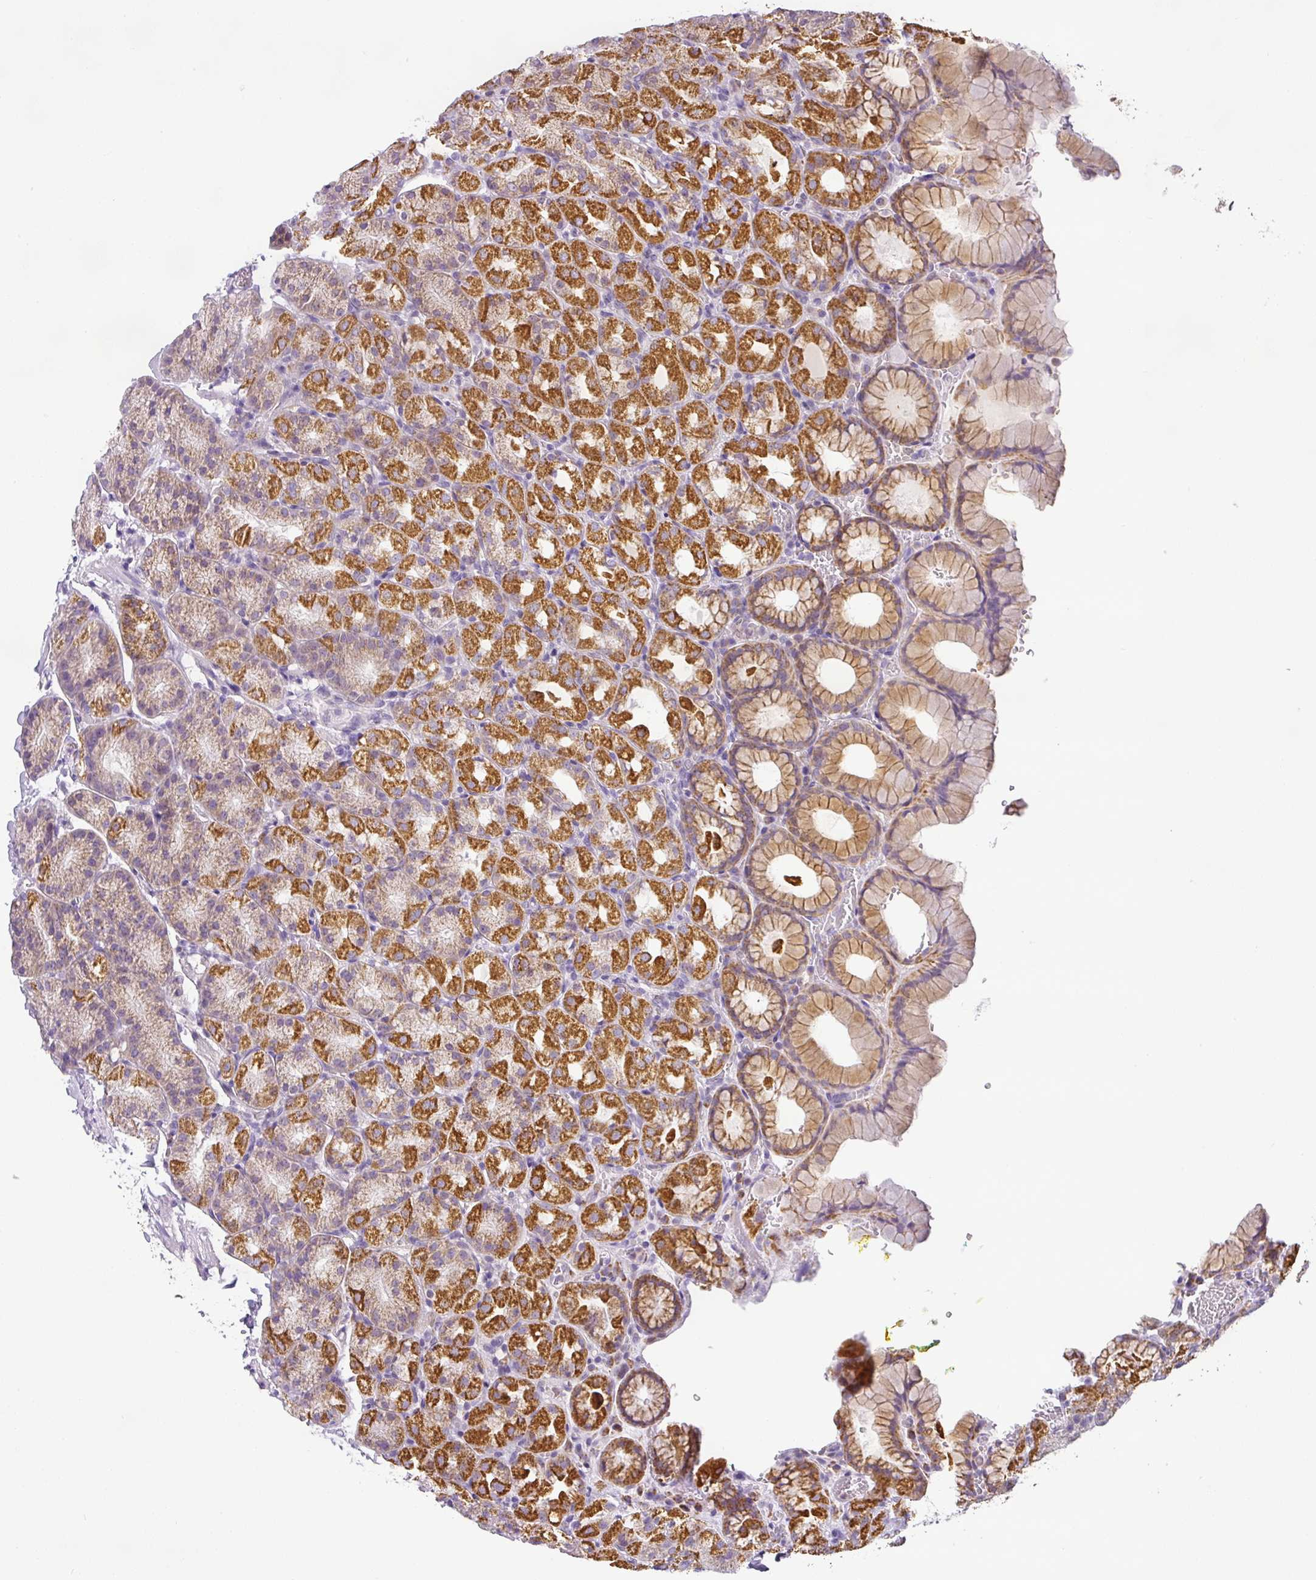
{"staining": {"intensity": "strong", "quantity": "25%-75%", "location": "cytoplasmic/membranous"}, "tissue": "stomach", "cell_type": "Glandular cells", "image_type": "normal", "snomed": [{"axis": "morphology", "description": "Normal tissue, NOS"}, {"axis": "topography", "description": "Stomach, upper"}], "caption": "Immunohistochemistry photomicrograph of benign stomach: stomach stained using IHC displays high levels of strong protein expression localized specifically in the cytoplasmic/membranous of glandular cells, appearing as a cytoplasmic/membranous brown color.", "gene": "HMCN2", "patient": {"sex": "female", "age": 81}}